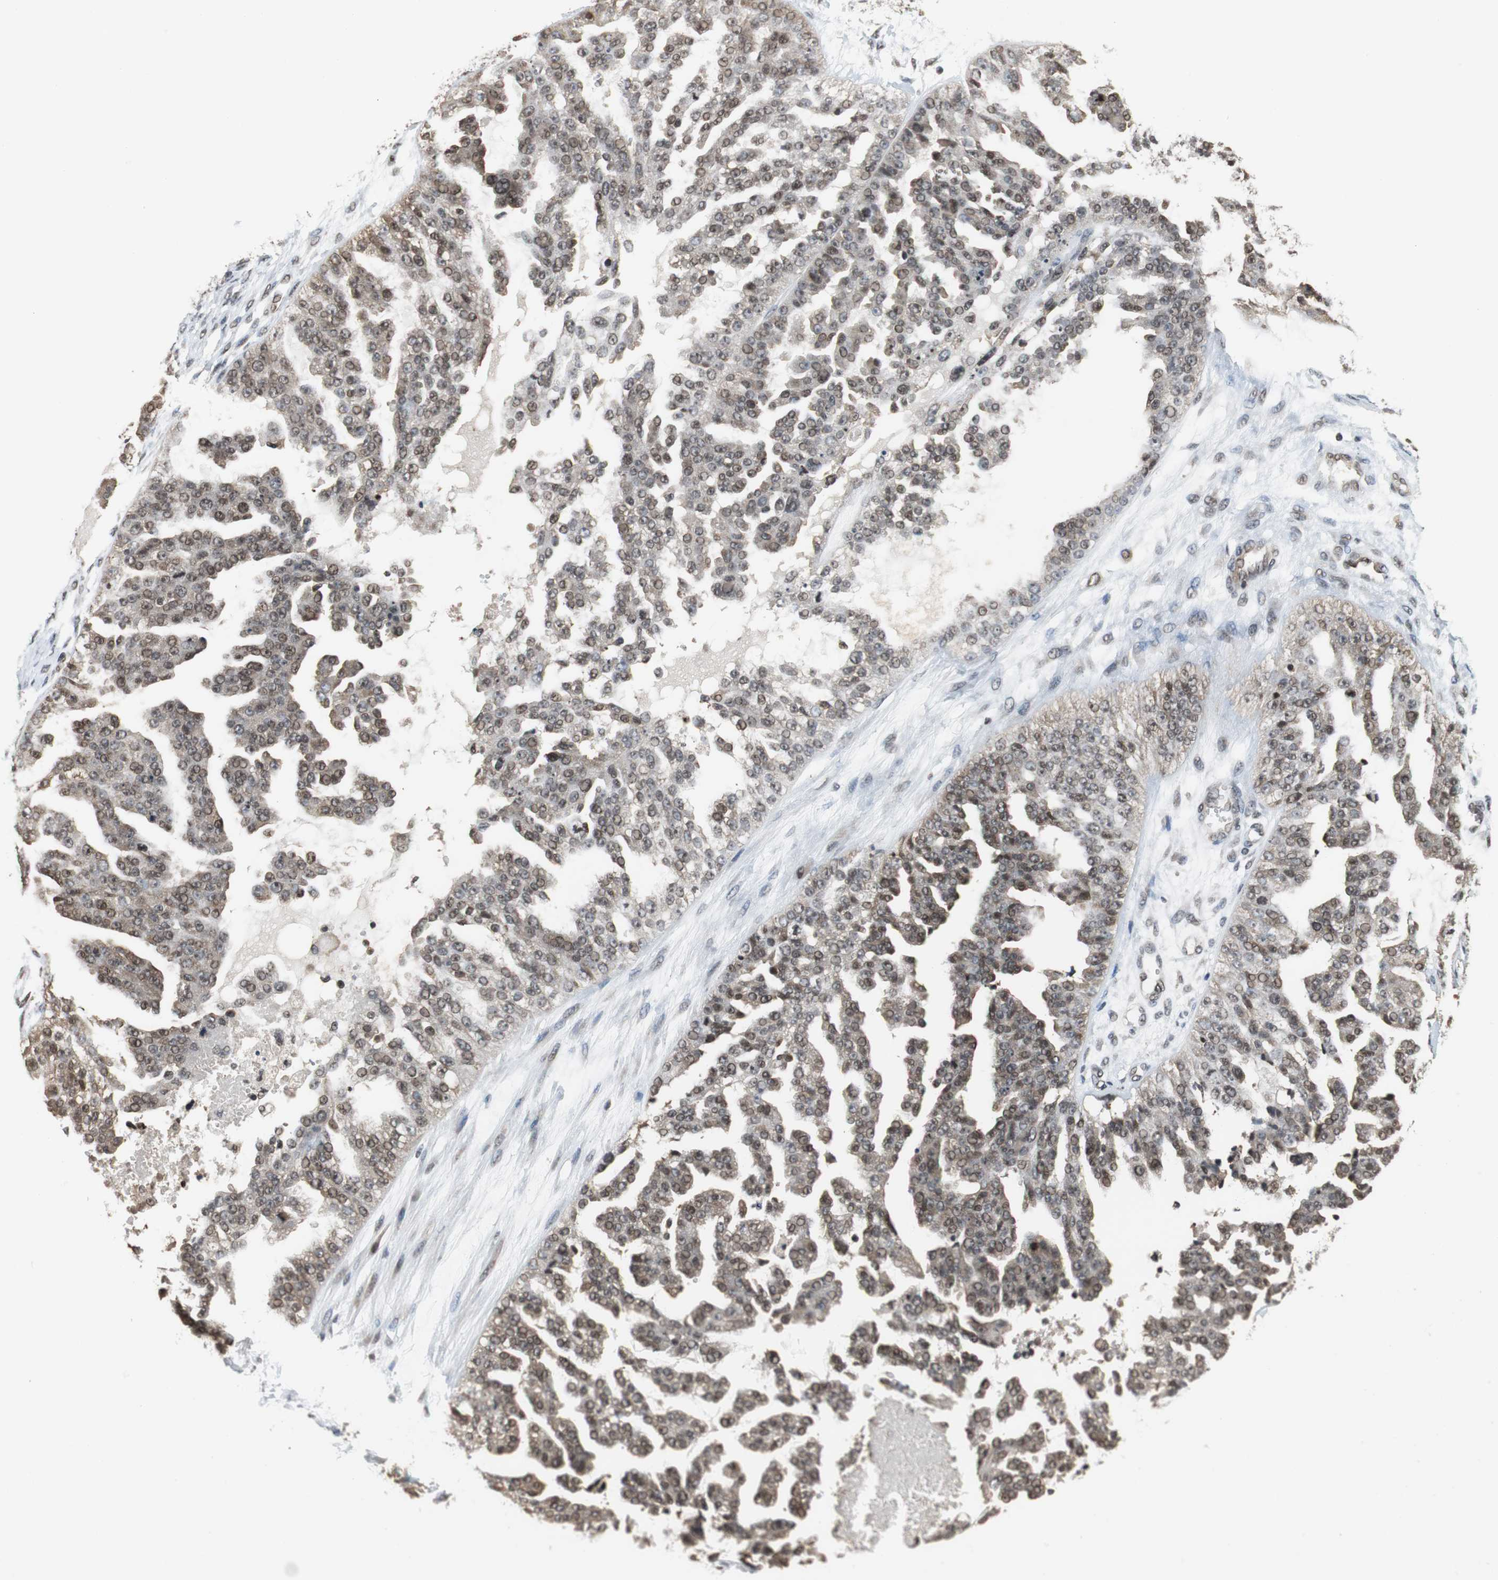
{"staining": {"intensity": "moderate", "quantity": "25%-75%", "location": "nuclear"}, "tissue": "ovarian cancer", "cell_type": "Tumor cells", "image_type": "cancer", "snomed": [{"axis": "morphology", "description": "Carcinoma, NOS"}, {"axis": "topography", "description": "Soft tissue"}, {"axis": "topography", "description": "Ovary"}], "caption": "Immunohistochemistry (IHC) of human carcinoma (ovarian) displays medium levels of moderate nuclear positivity in approximately 25%-75% of tumor cells.", "gene": "REST", "patient": {"sex": "female", "age": 54}}